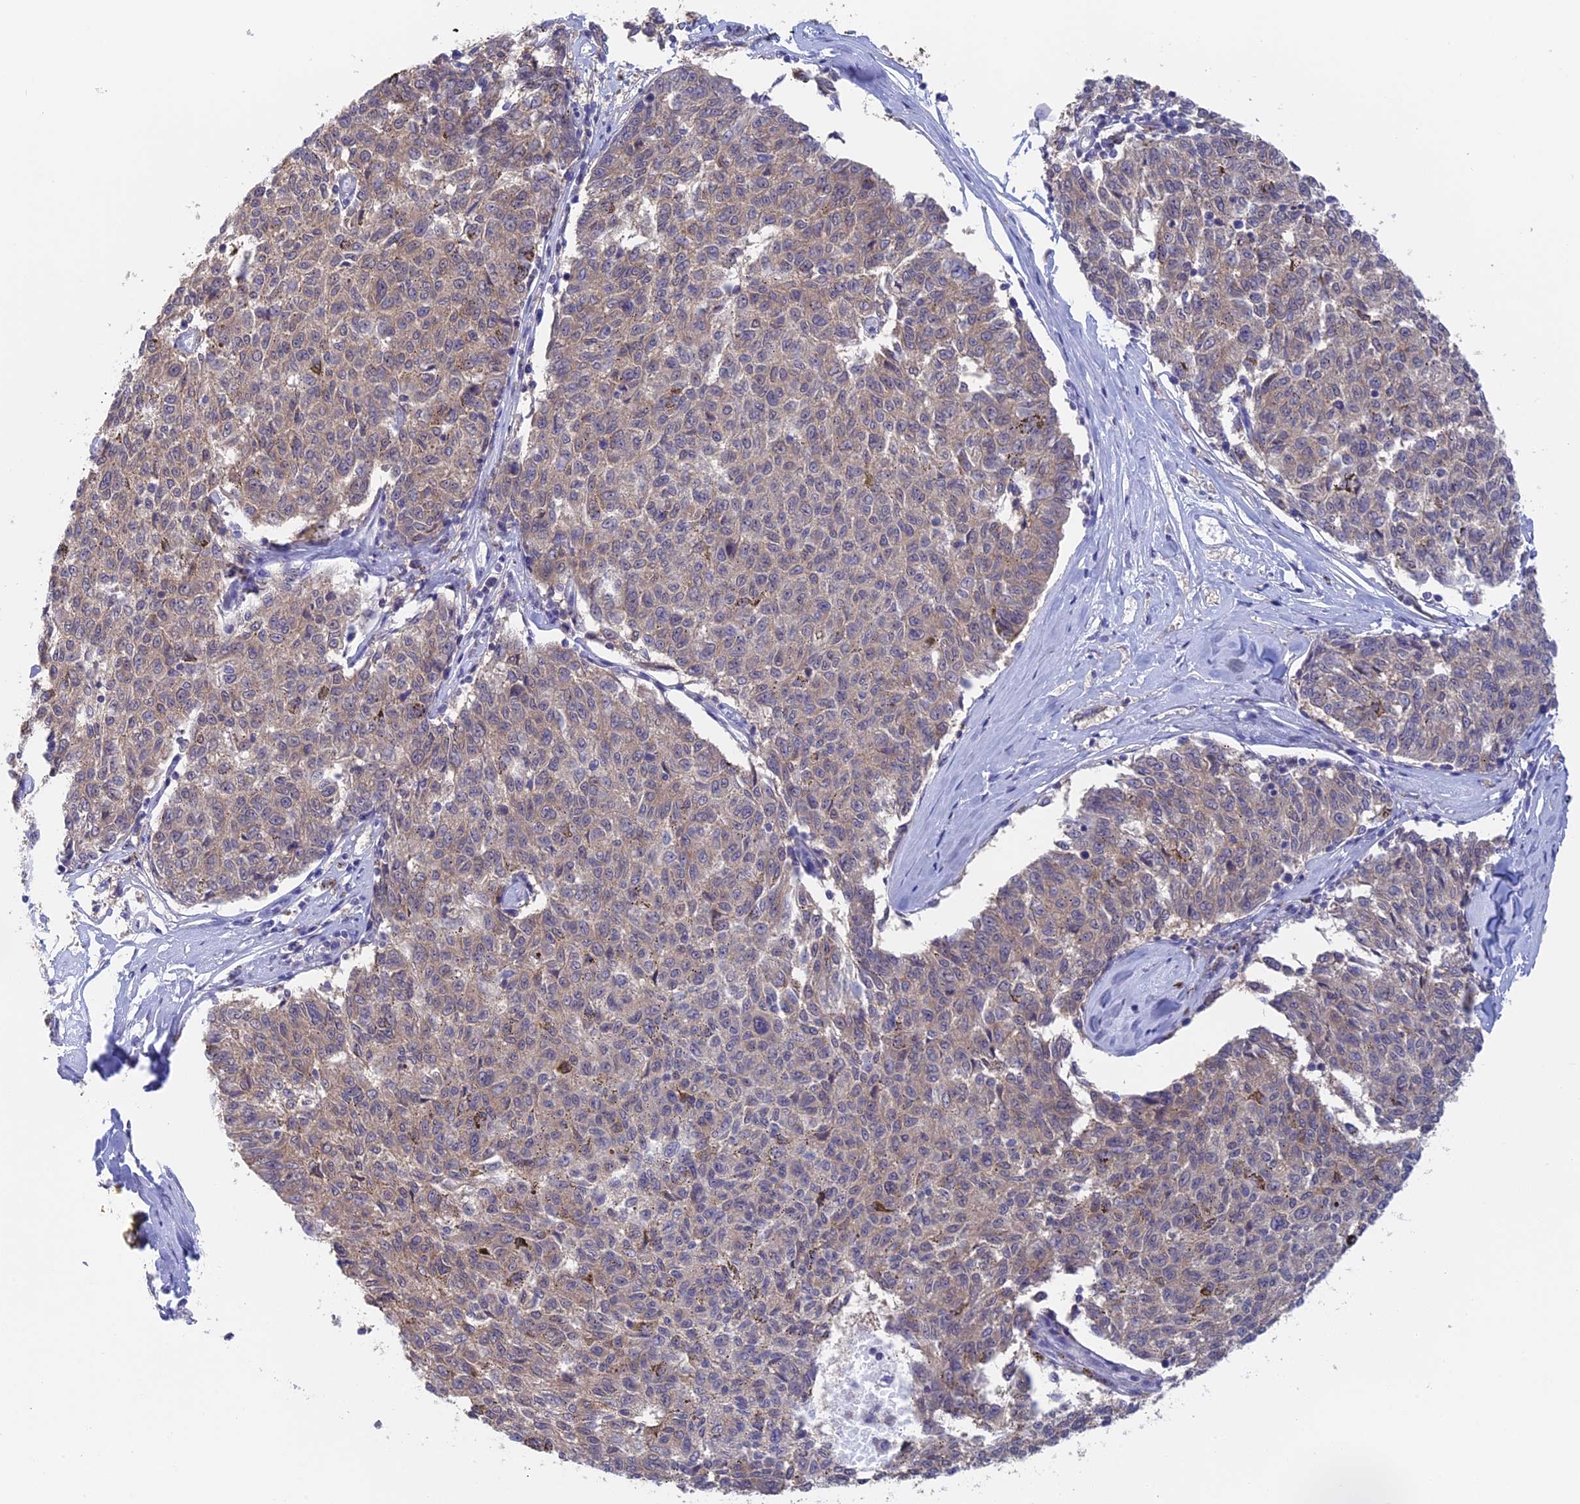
{"staining": {"intensity": "weak", "quantity": "25%-75%", "location": "cytoplasmic/membranous"}, "tissue": "melanoma", "cell_type": "Tumor cells", "image_type": "cancer", "snomed": [{"axis": "morphology", "description": "Malignant melanoma, NOS"}, {"axis": "topography", "description": "Skin"}], "caption": "Brown immunohistochemical staining in human malignant melanoma reveals weak cytoplasmic/membranous staining in approximately 25%-75% of tumor cells. (Brightfield microscopy of DAB IHC at high magnification).", "gene": "STUB1", "patient": {"sex": "female", "age": 72}}